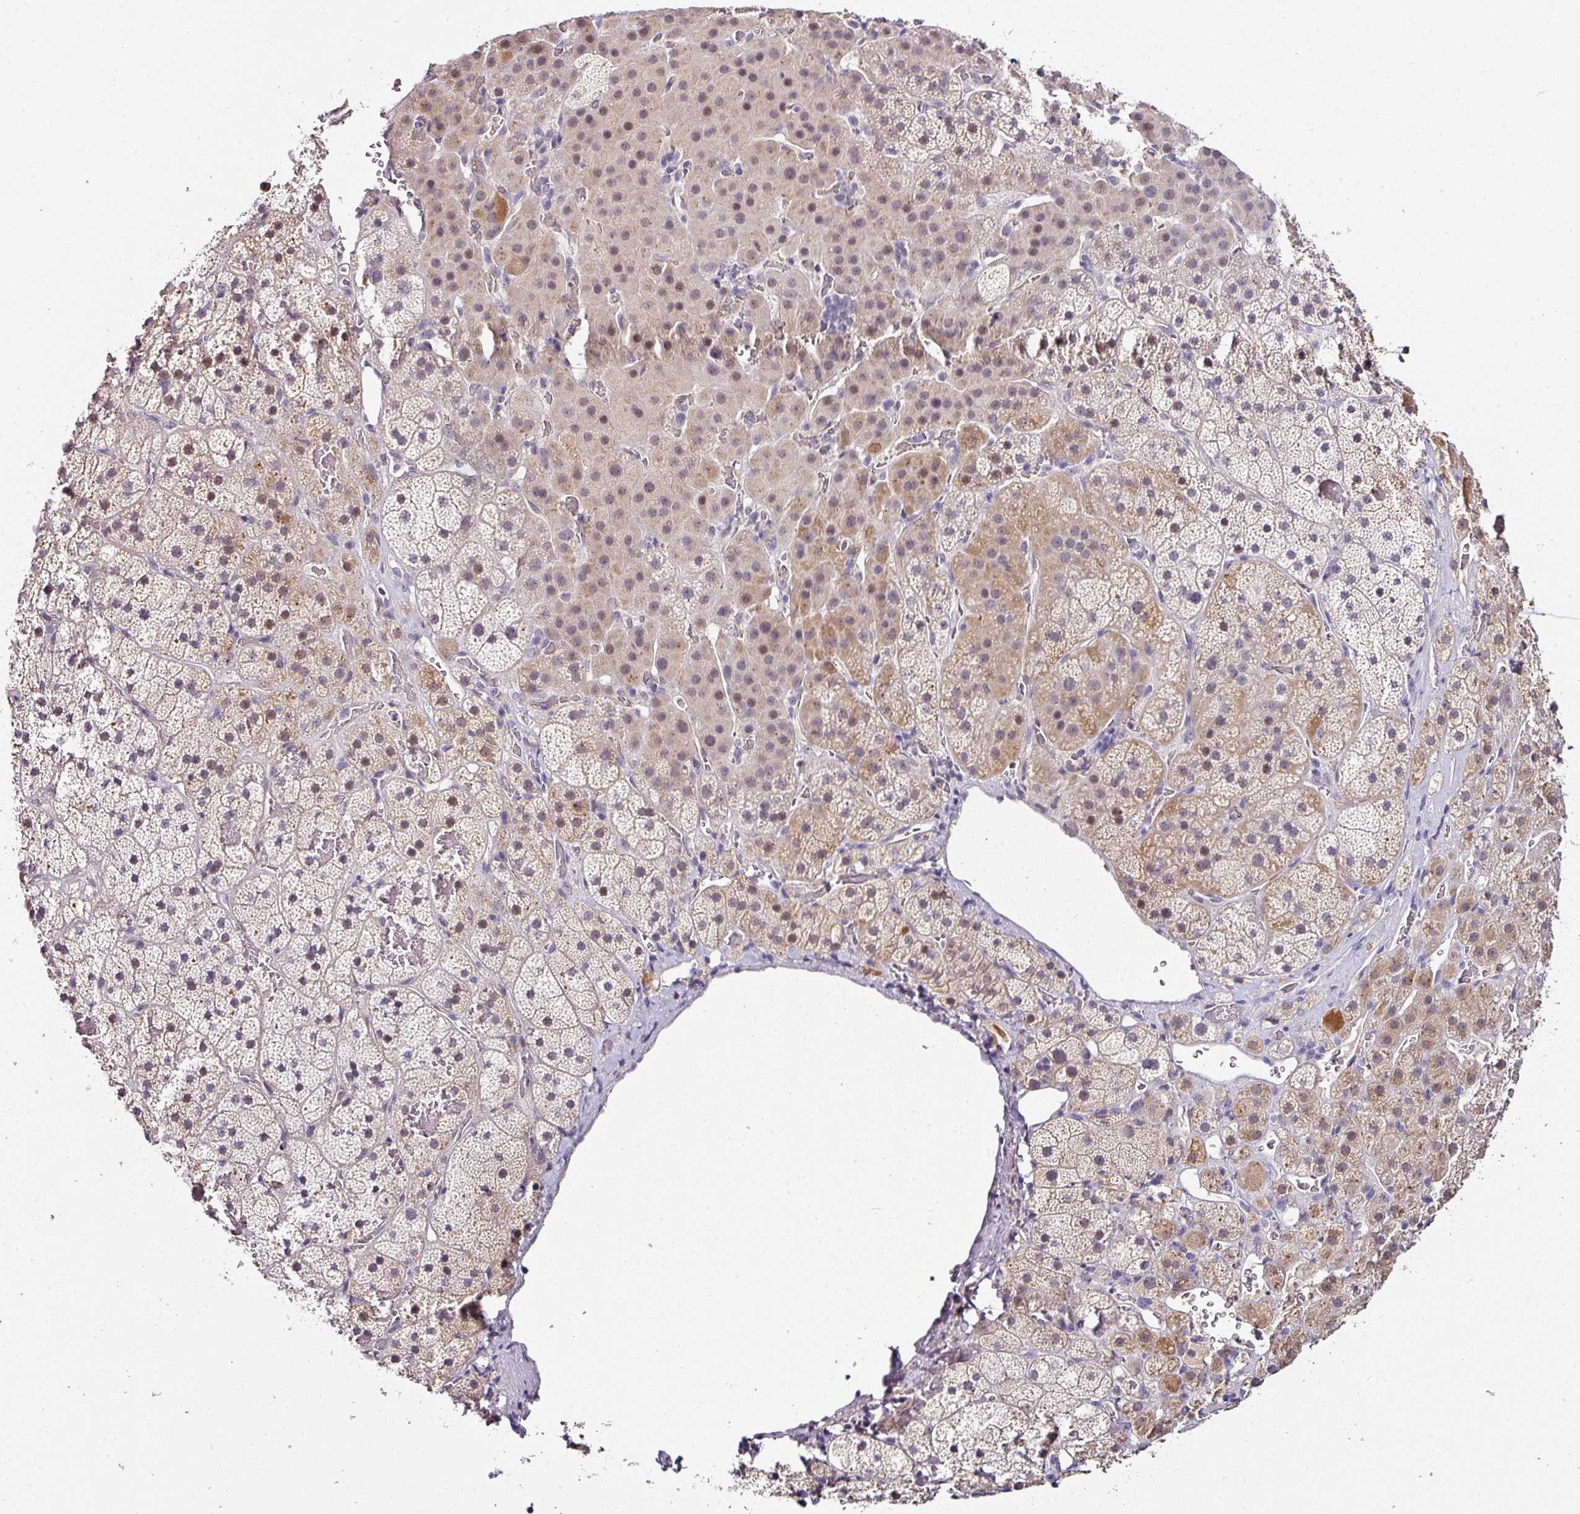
{"staining": {"intensity": "moderate", "quantity": "25%-75%", "location": "cytoplasmic/membranous,nuclear"}, "tissue": "adrenal gland", "cell_type": "Glandular cells", "image_type": "normal", "snomed": [{"axis": "morphology", "description": "Normal tissue, NOS"}, {"axis": "topography", "description": "Adrenal gland"}], "caption": "Immunohistochemistry (IHC) of unremarkable human adrenal gland exhibits medium levels of moderate cytoplasmic/membranous,nuclear expression in about 25%-75% of glandular cells. (IHC, brightfield microscopy, high magnification).", "gene": "NAPSA", "patient": {"sex": "male", "age": 57}}